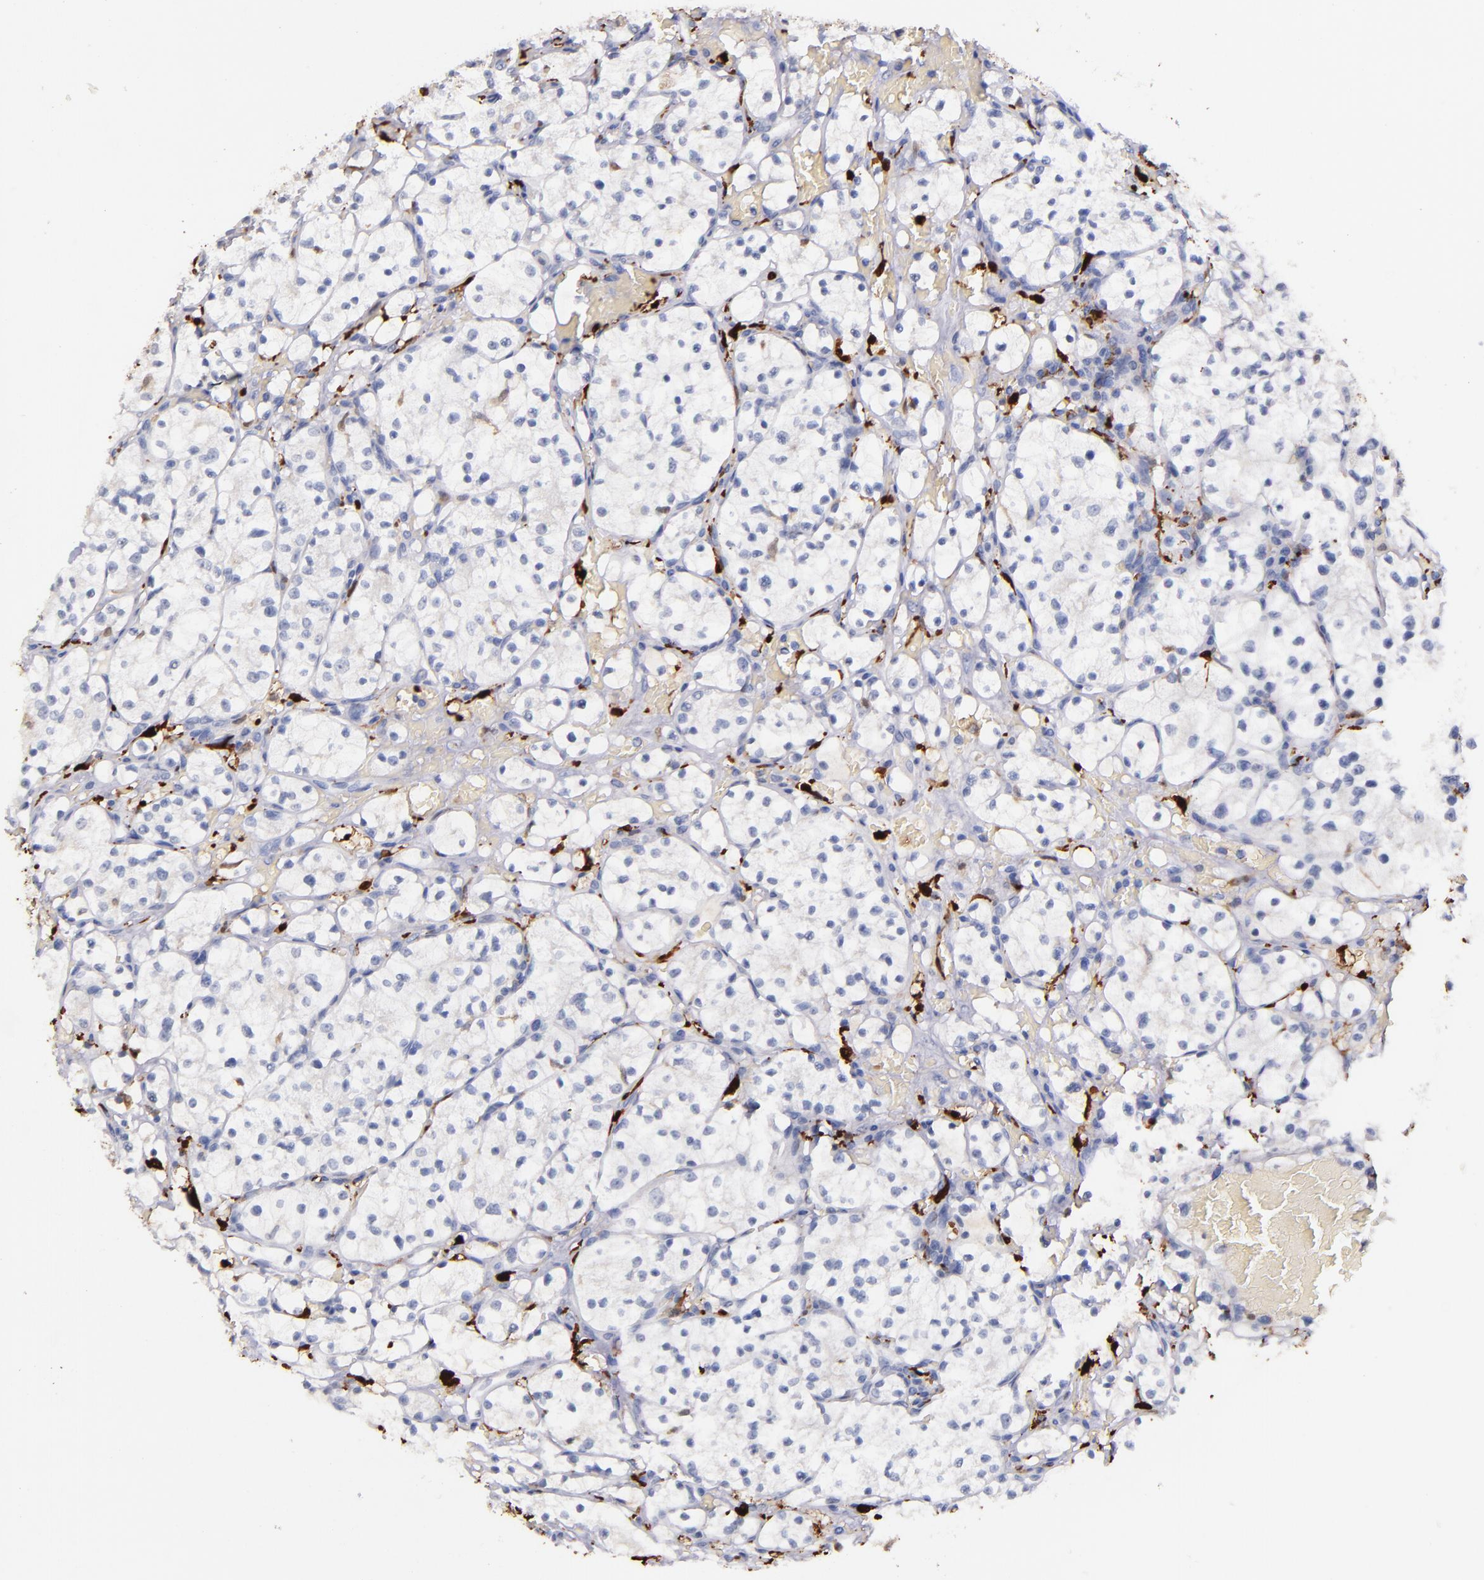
{"staining": {"intensity": "negative", "quantity": "none", "location": "none"}, "tissue": "renal cancer", "cell_type": "Tumor cells", "image_type": "cancer", "snomed": [{"axis": "morphology", "description": "Adenocarcinoma, NOS"}, {"axis": "topography", "description": "Kidney"}], "caption": "The histopathology image demonstrates no staining of tumor cells in renal cancer. Brightfield microscopy of immunohistochemistry stained with DAB (3,3'-diaminobenzidine) (brown) and hematoxylin (blue), captured at high magnification.", "gene": "F13A1", "patient": {"sex": "female", "age": 60}}